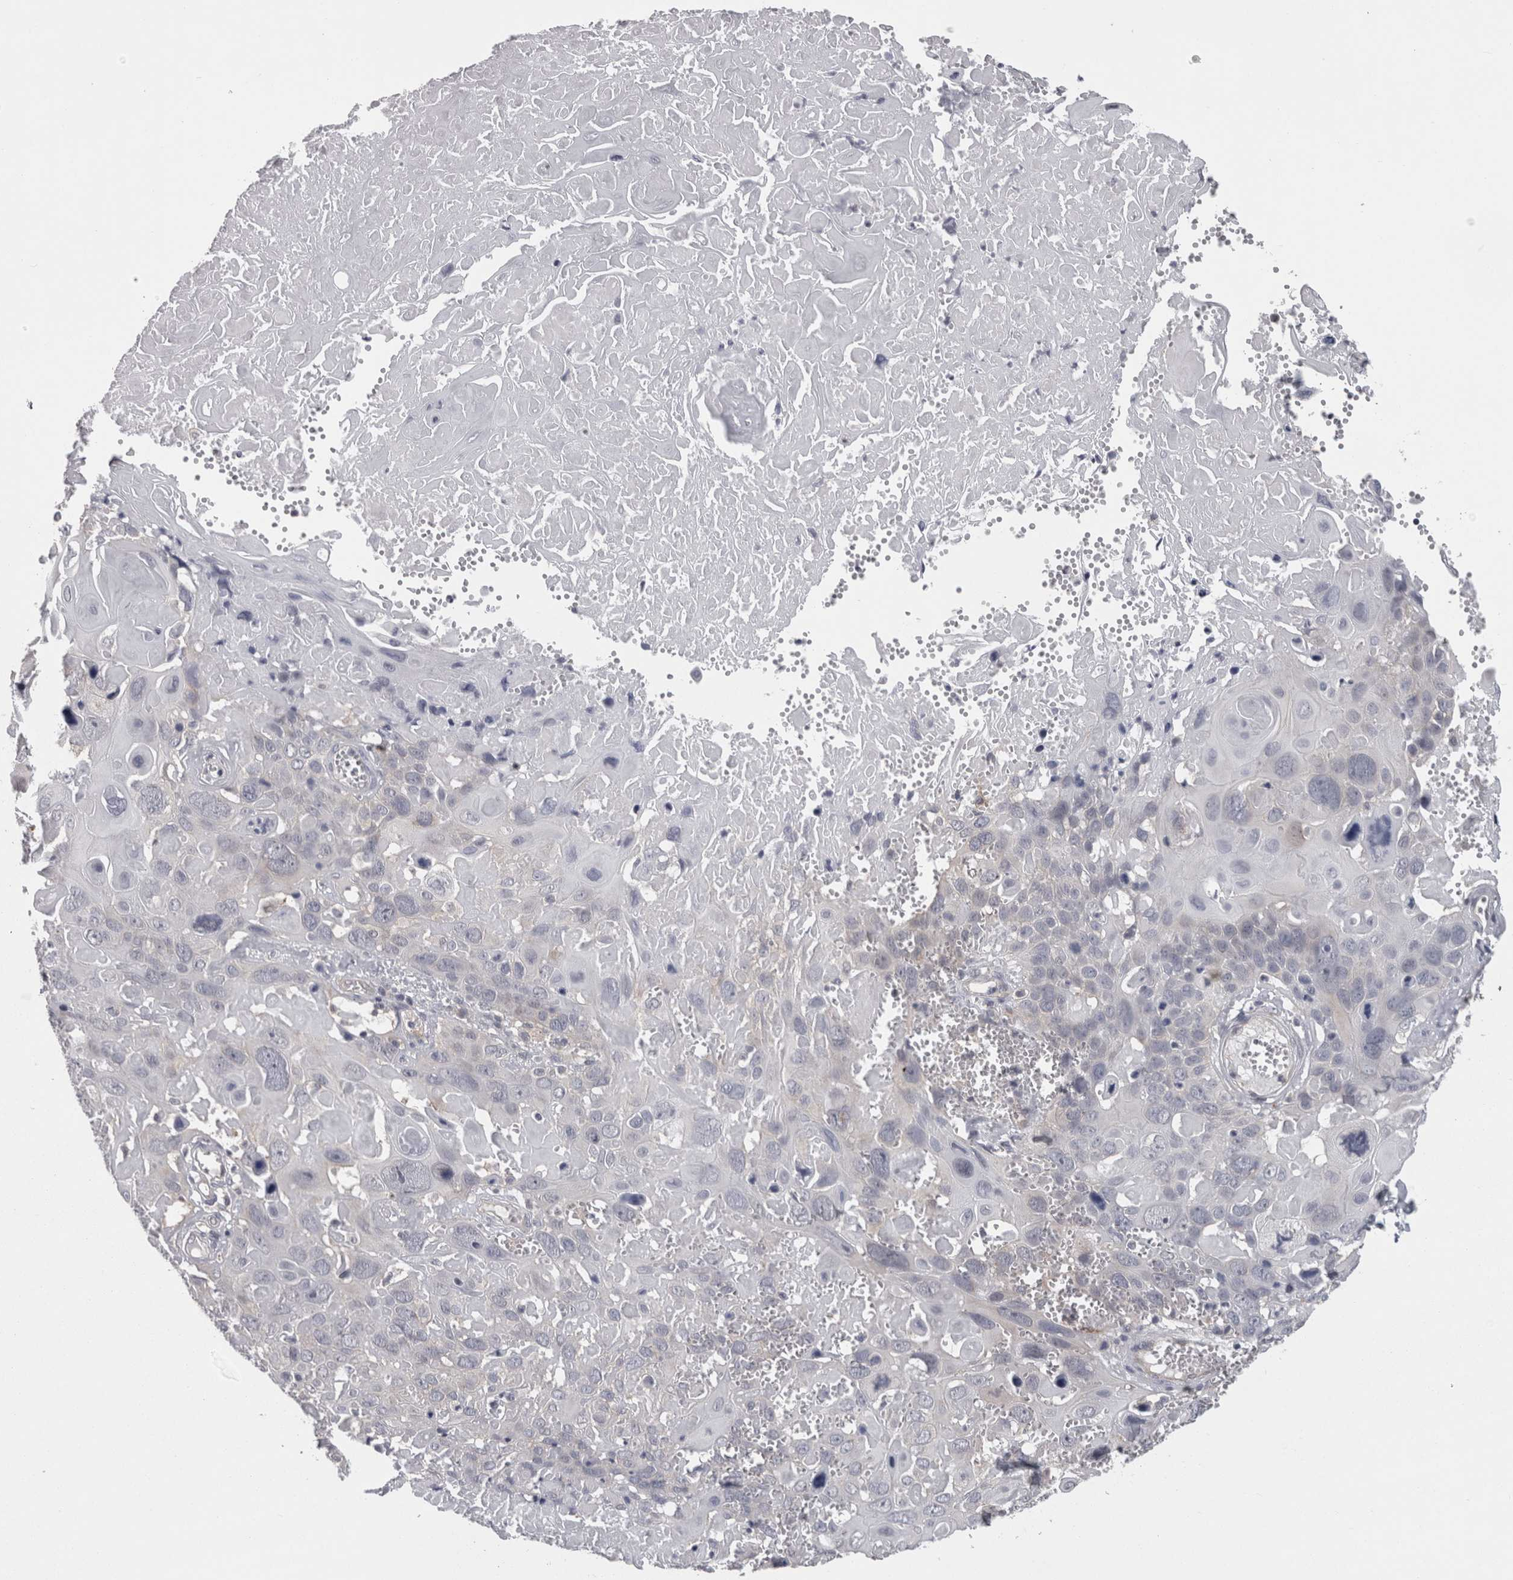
{"staining": {"intensity": "negative", "quantity": "none", "location": "none"}, "tissue": "cervical cancer", "cell_type": "Tumor cells", "image_type": "cancer", "snomed": [{"axis": "morphology", "description": "Squamous cell carcinoma, NOS"}, {"axis": "topography", "description": "Cervix"}], "caption": "Tumor cells show no significant protein positivity in cervical squamous cell carcinoma. The staining is performed using DAB (3,3'-diaminobenzidine) brown chromogen with nuclei counter-stained in using hematoxylin.", "gene": "LYZL6", "patient": {"sex": "female", "age": 74}}